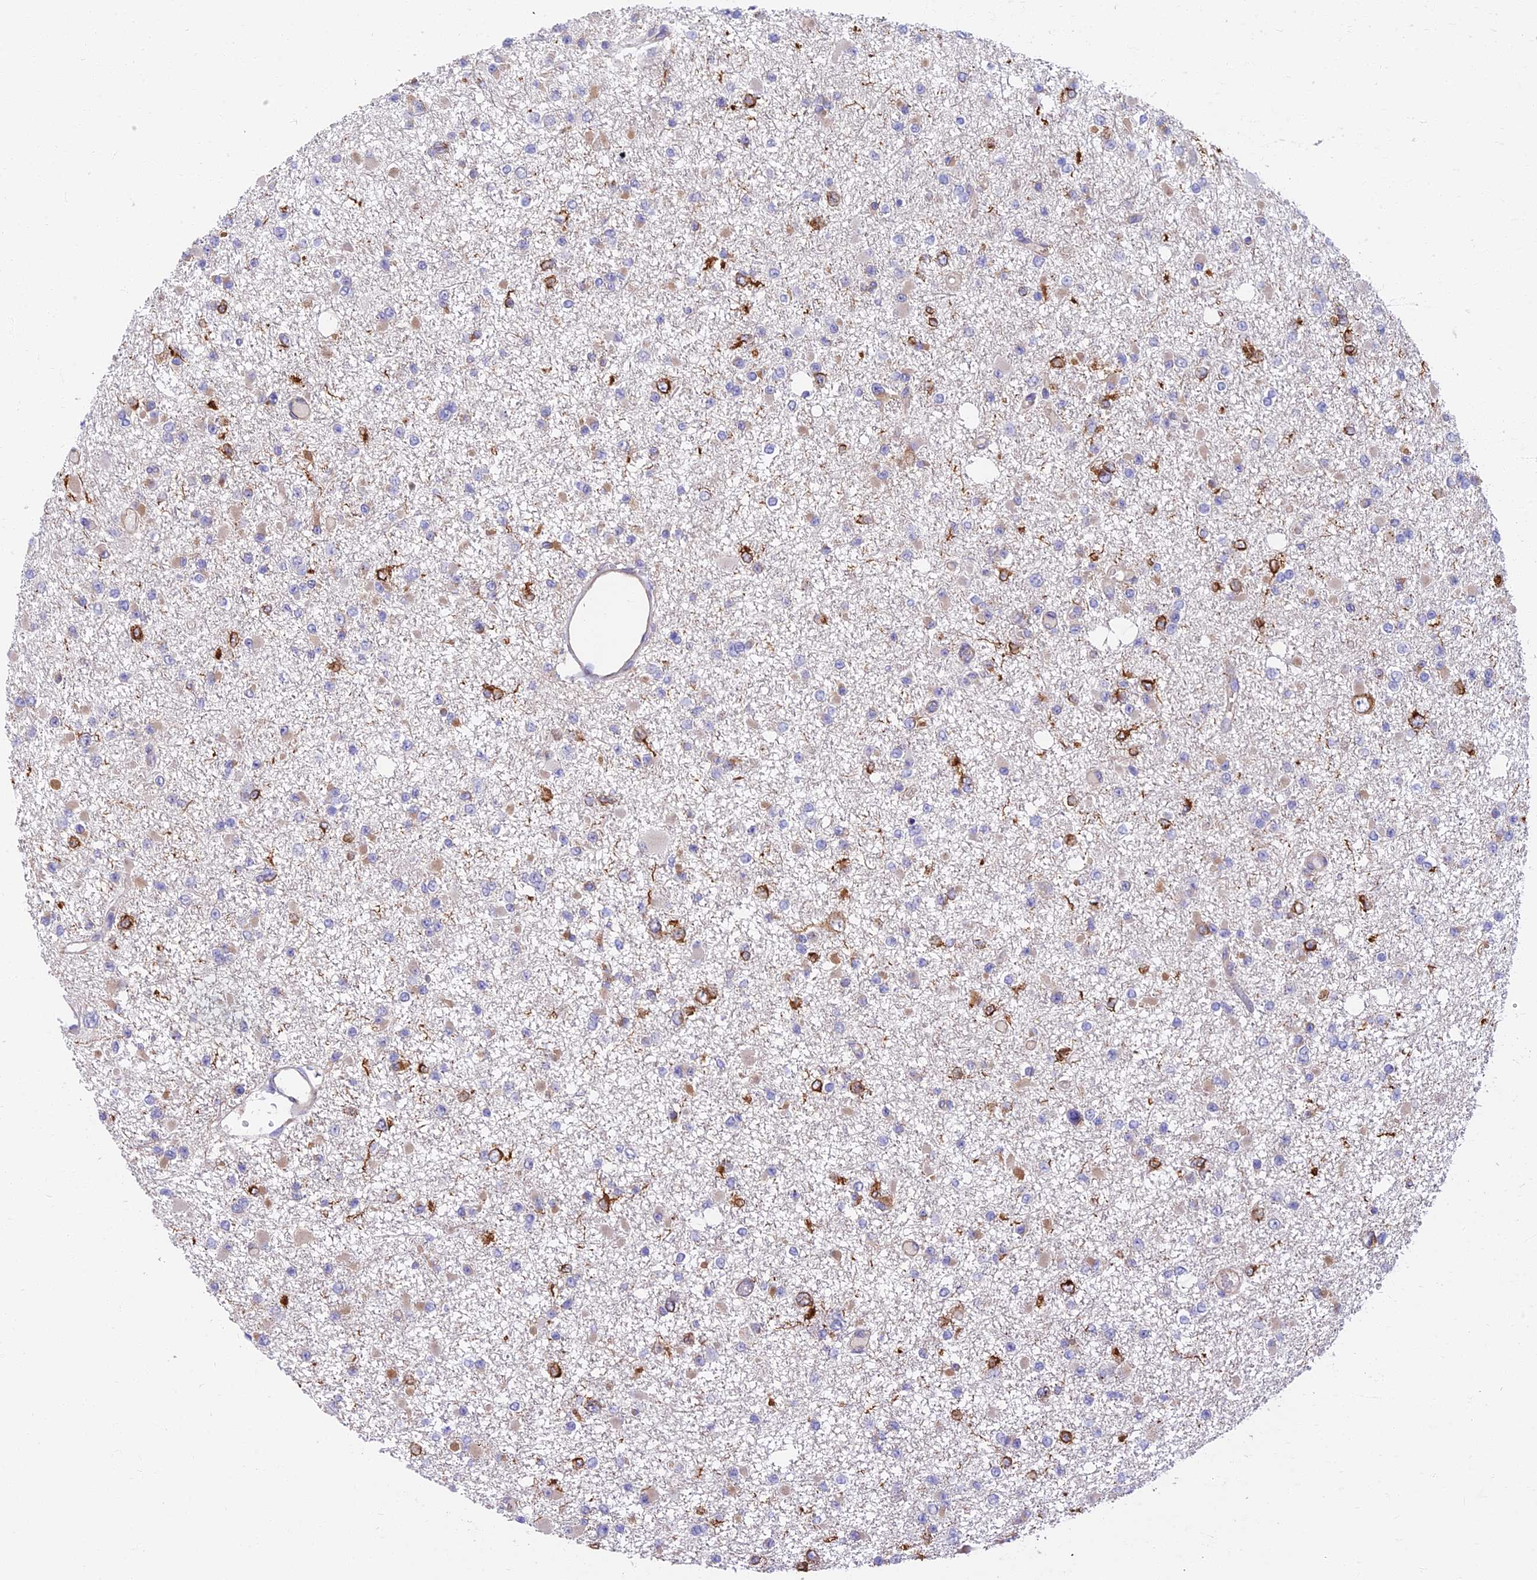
{"staining": {"intensity": "negative", "quantity": "none", "location": "none"}, "tissue": "glioma", "cell_type": "Tumor cells", "image_type": "cancer", "snomed": [{"axis": "morphology", "description": "Glioma, malignant, Low grade"}, {"axis": "topography", "description": "Brain"}], "caption": "Immunohistochemical staining of malignant glioma (low-grade) demonstrates no significant positivity in tumor cells.", "gene": "RHBDL2", "patient": {"sex": "female", "age": 22}}